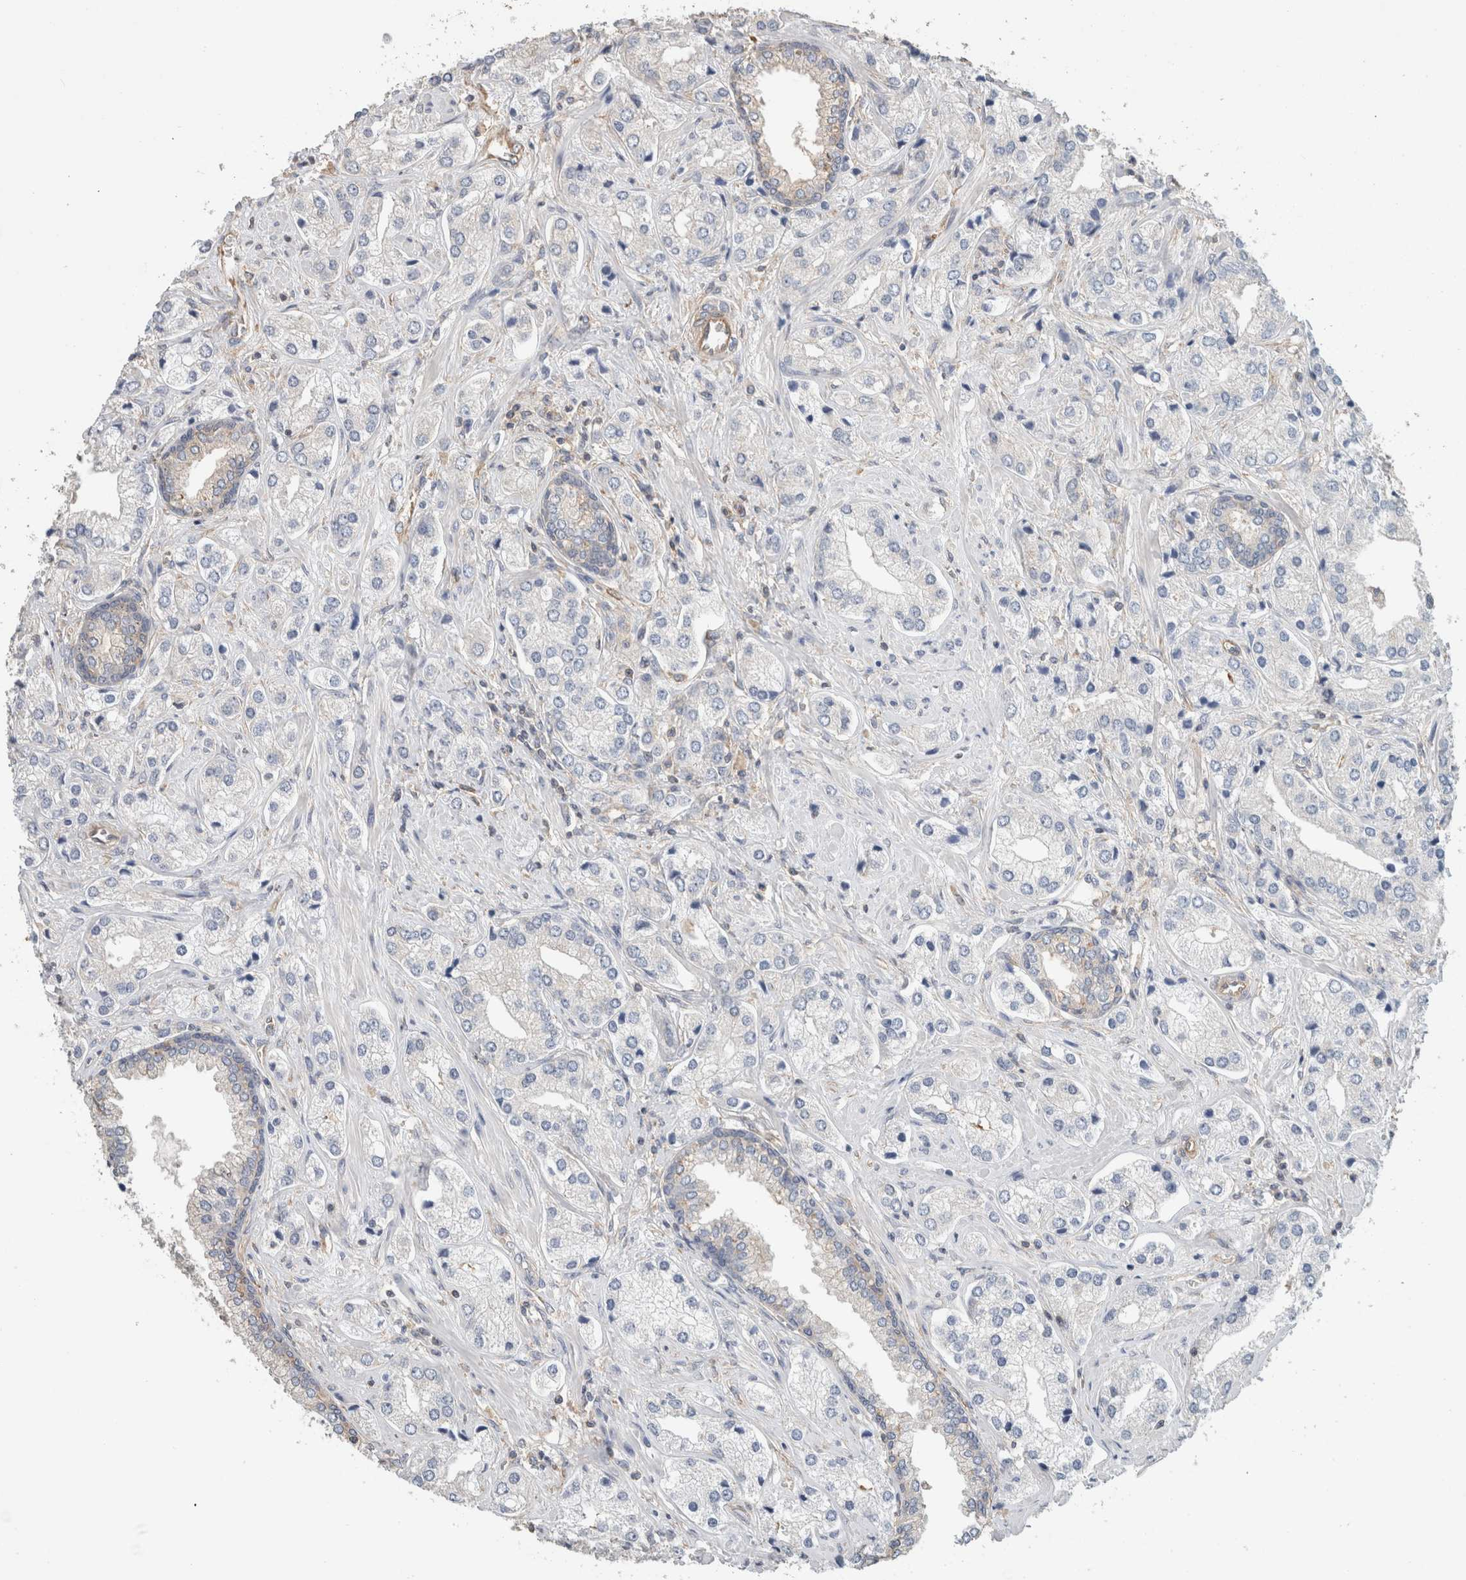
{"staining": {"intensity": "negative", "quantity": "none", "location": "none"}, "tissue": "prostate cancer", "cell_type": "Tumor cells", "image_type": "cancer", "snomed": [{"axis": "morphology", "description": "Adenocarcinoma, High grade"}, {"axis": "topography", "description": "Prostate"}], "caption": "Tumor cells show no significant staining in high-grade adenocarcinoma (prostate). (DAB (3,3'-diaminobenzidine) immunohistochemistry with hematoxylin counter stain).", "gene": "CFAP418", "patient": {"sex": "male", "age": 66}}